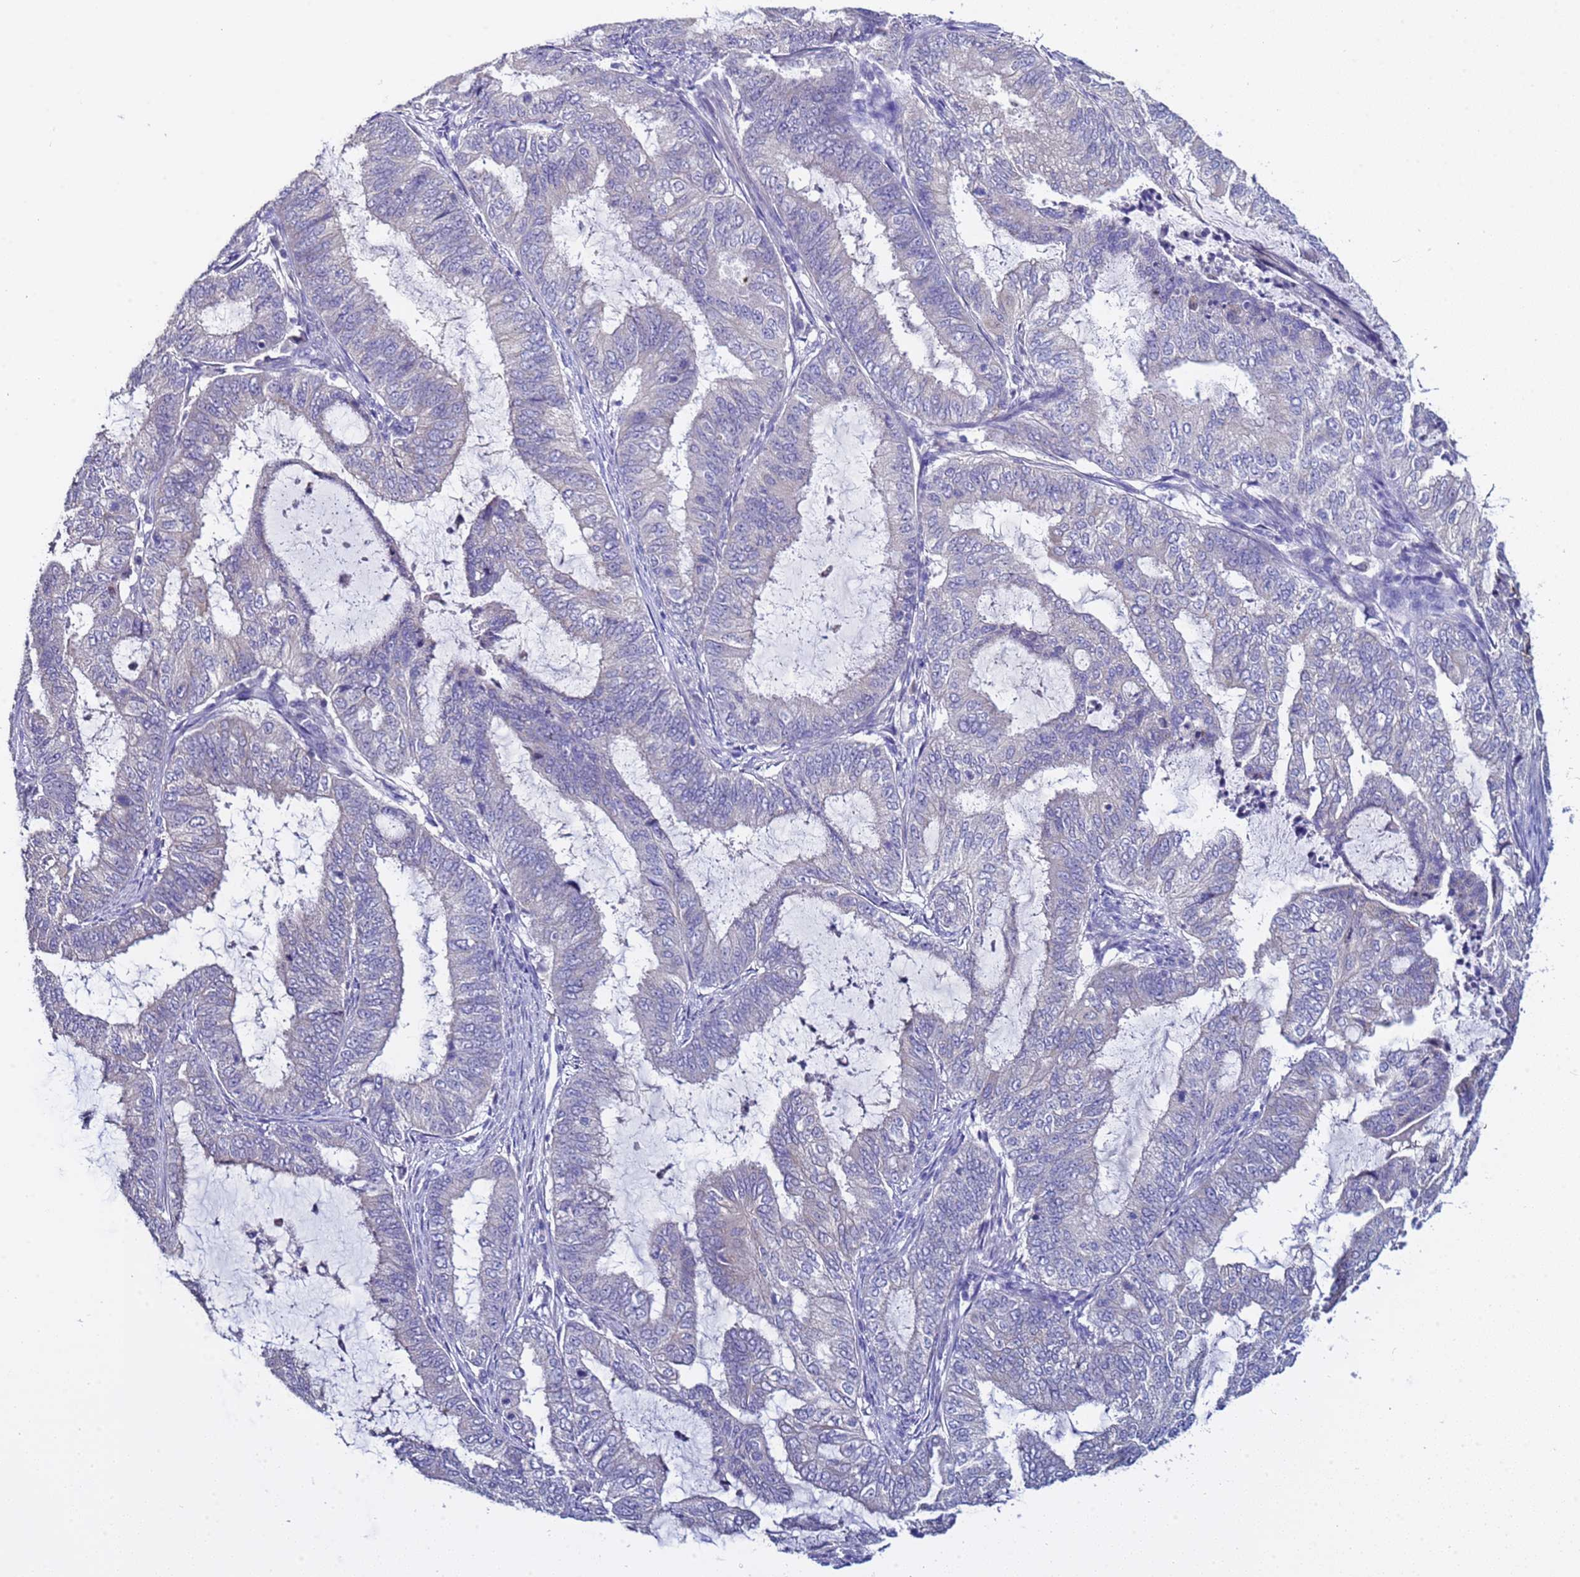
{"staining": {"intensity": "negative", "quantity": "none", "location": "none"}, "tissue": "endometrial cancer", "cell_type": "Tumor cells", "image_type": "cancer", "snomed": [{"axis": "morphology", "description": "Adenocarcinoma, NOS"}, {"axis": "topography", "description": "Endometrium"}], "caption": "Human endometrial cancer (adenocarcinoma) stained for a protein using IHC demonstrates no expression in tumor cells.", "gene": "ELMOD2", "patient": {"sex": "female", "age": 51}}